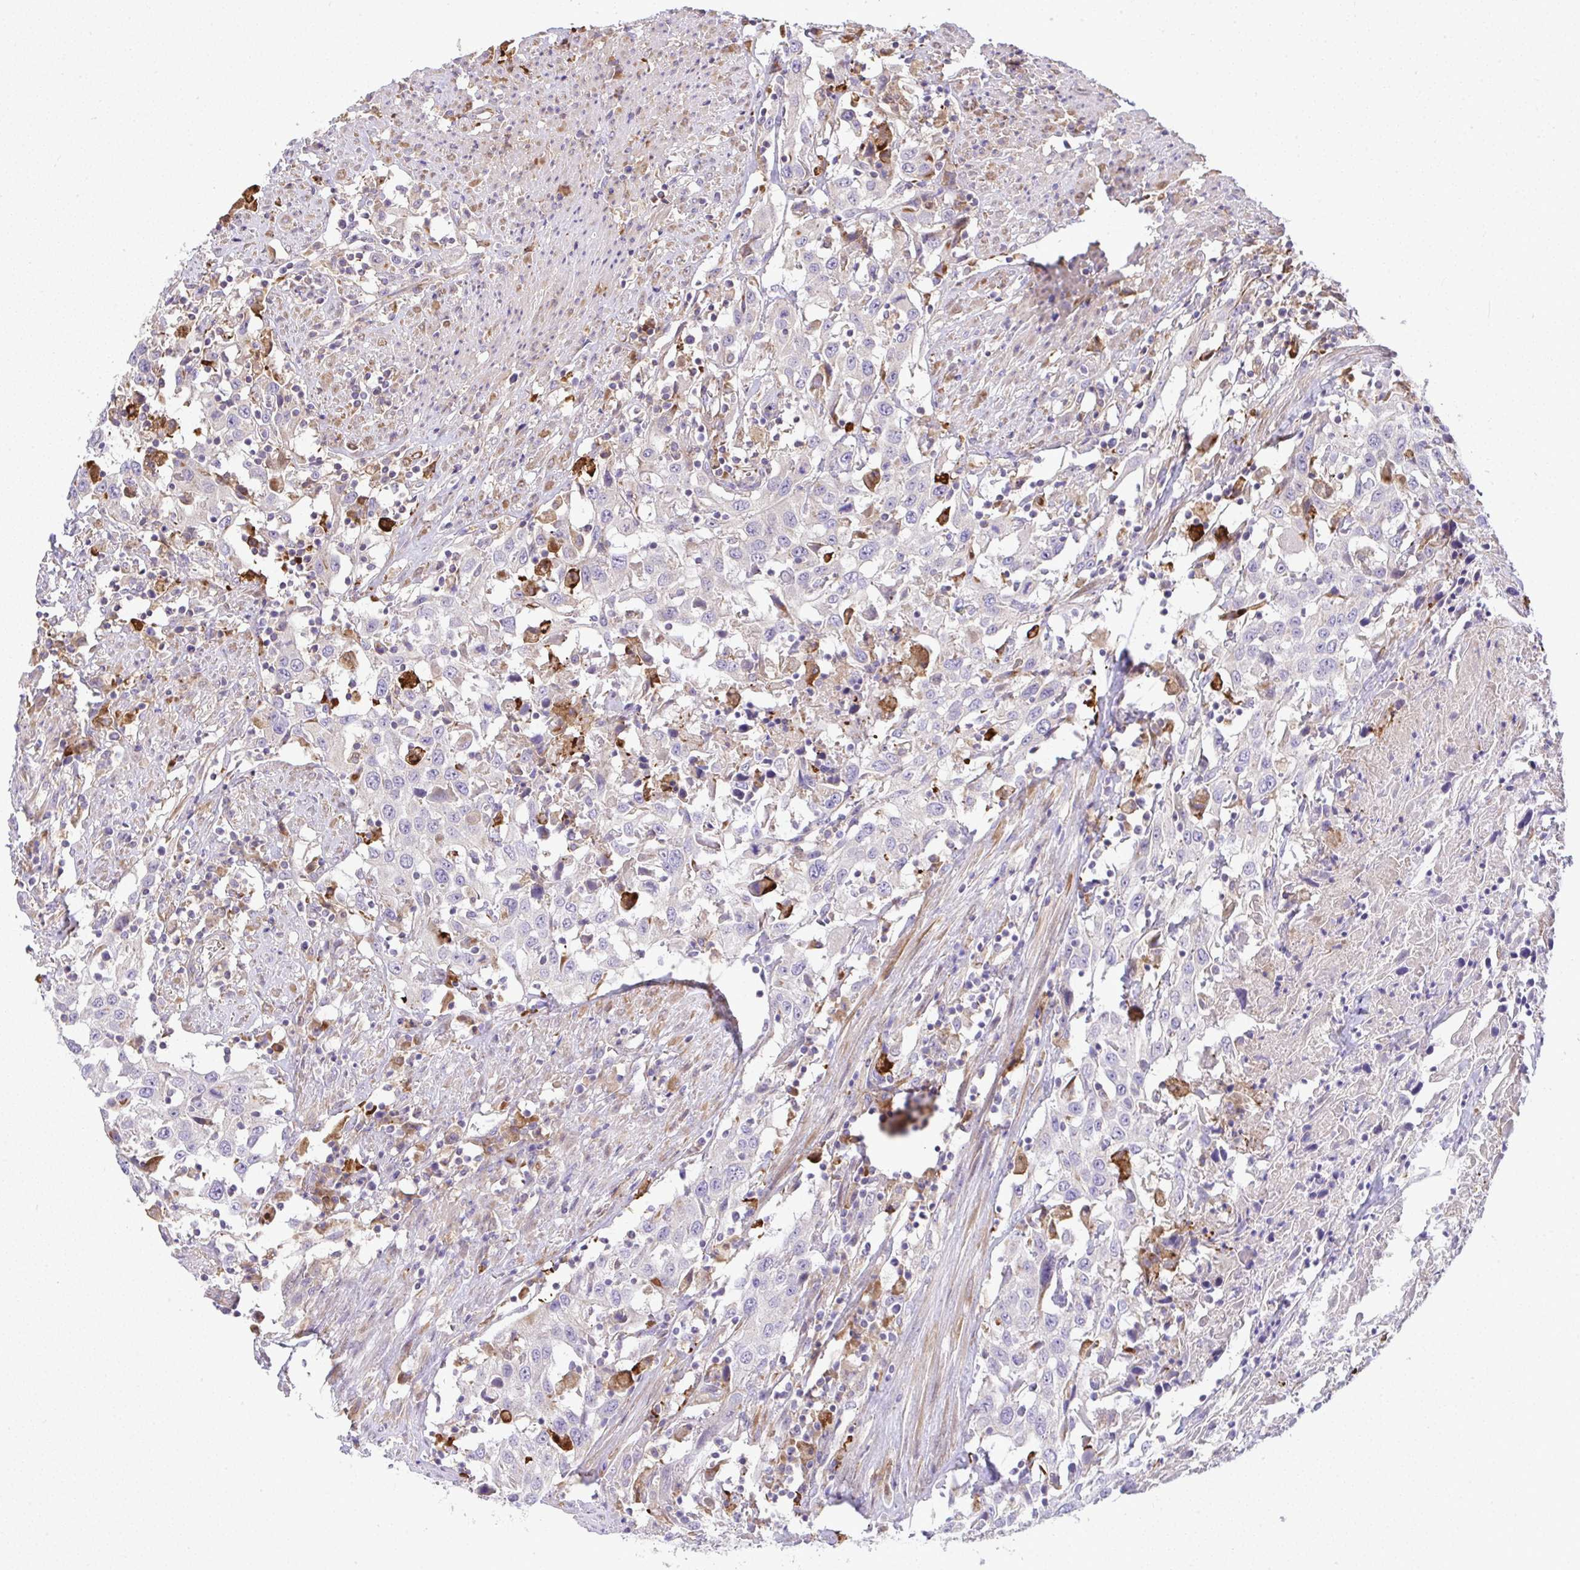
{"staining": {"intensity": "negative", "quantity": "none", "location": "none"}, "tissue": "urothelial cancer", "cell_type": "Tumor cells", "image_type": "cancer", "snomed": [{"axis": "morphology", "description": "Urothelial carcinoma, High grade"}, {"axis": "topography", "description": "Urinary bladder"}], "caption": "DAB immunohistochemical staining of human urothelial cancer shows no significant expression in tumor cells.", "gene": "GRID2", "patient": {"sex": "male", "age": 61}}